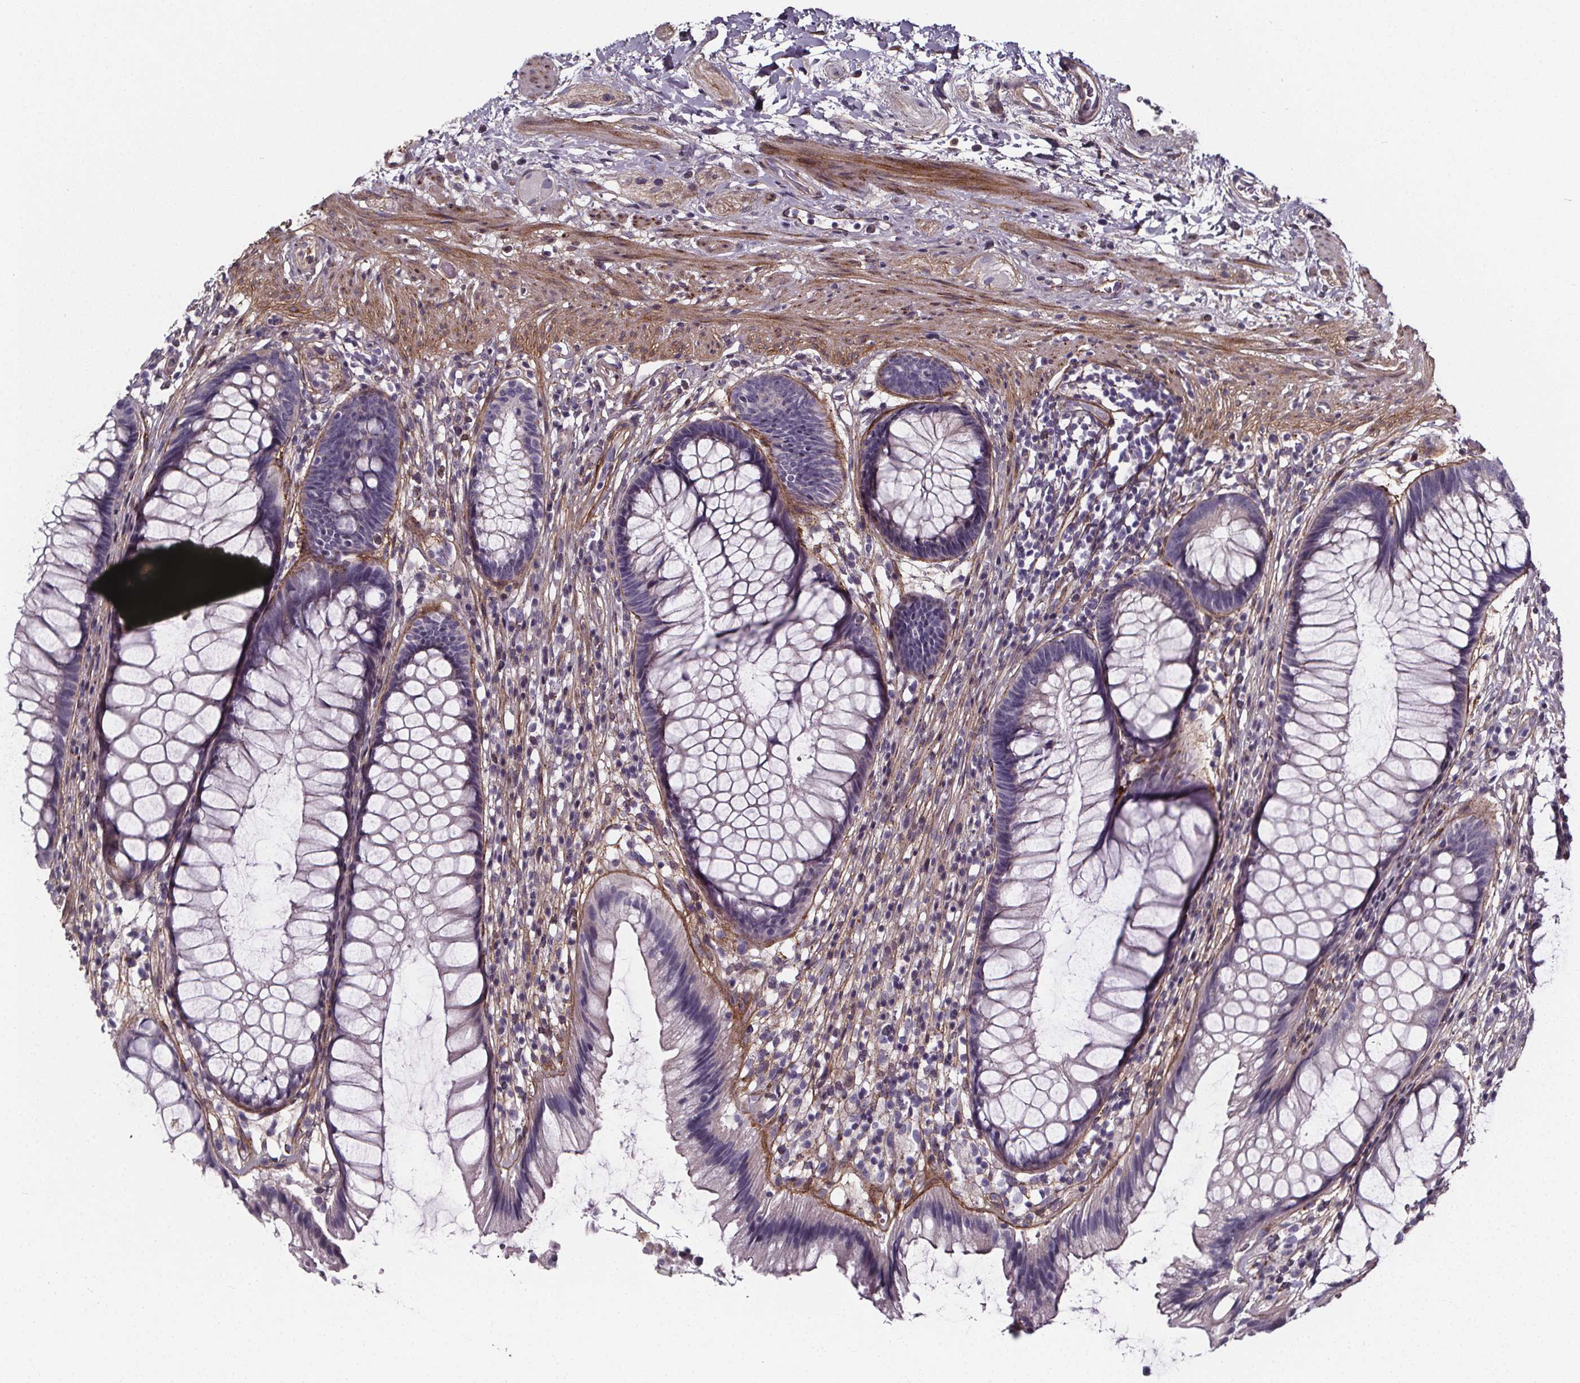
{"staining": {"intensity": "negative", "quantity": "none", "location": "none"}, "tissue": "rectum", "cell_type": "Glandular cells", "image_type": "normal", "snomed": [{"axis": "morphology", "description": "Normal tissue, NOS"}, {"axis": "topography", "description": "Smooth muscle"}, {"axis": "topography", "description": "Rectum"}], "caption": "Glandular cells show no significant protein expression in benign rectum. (Immunohistochemistry (ihc), brightfield microscopy, high magnification).", "gene": "AEBP1", "patient": {"sex": "male", "age": 53}}